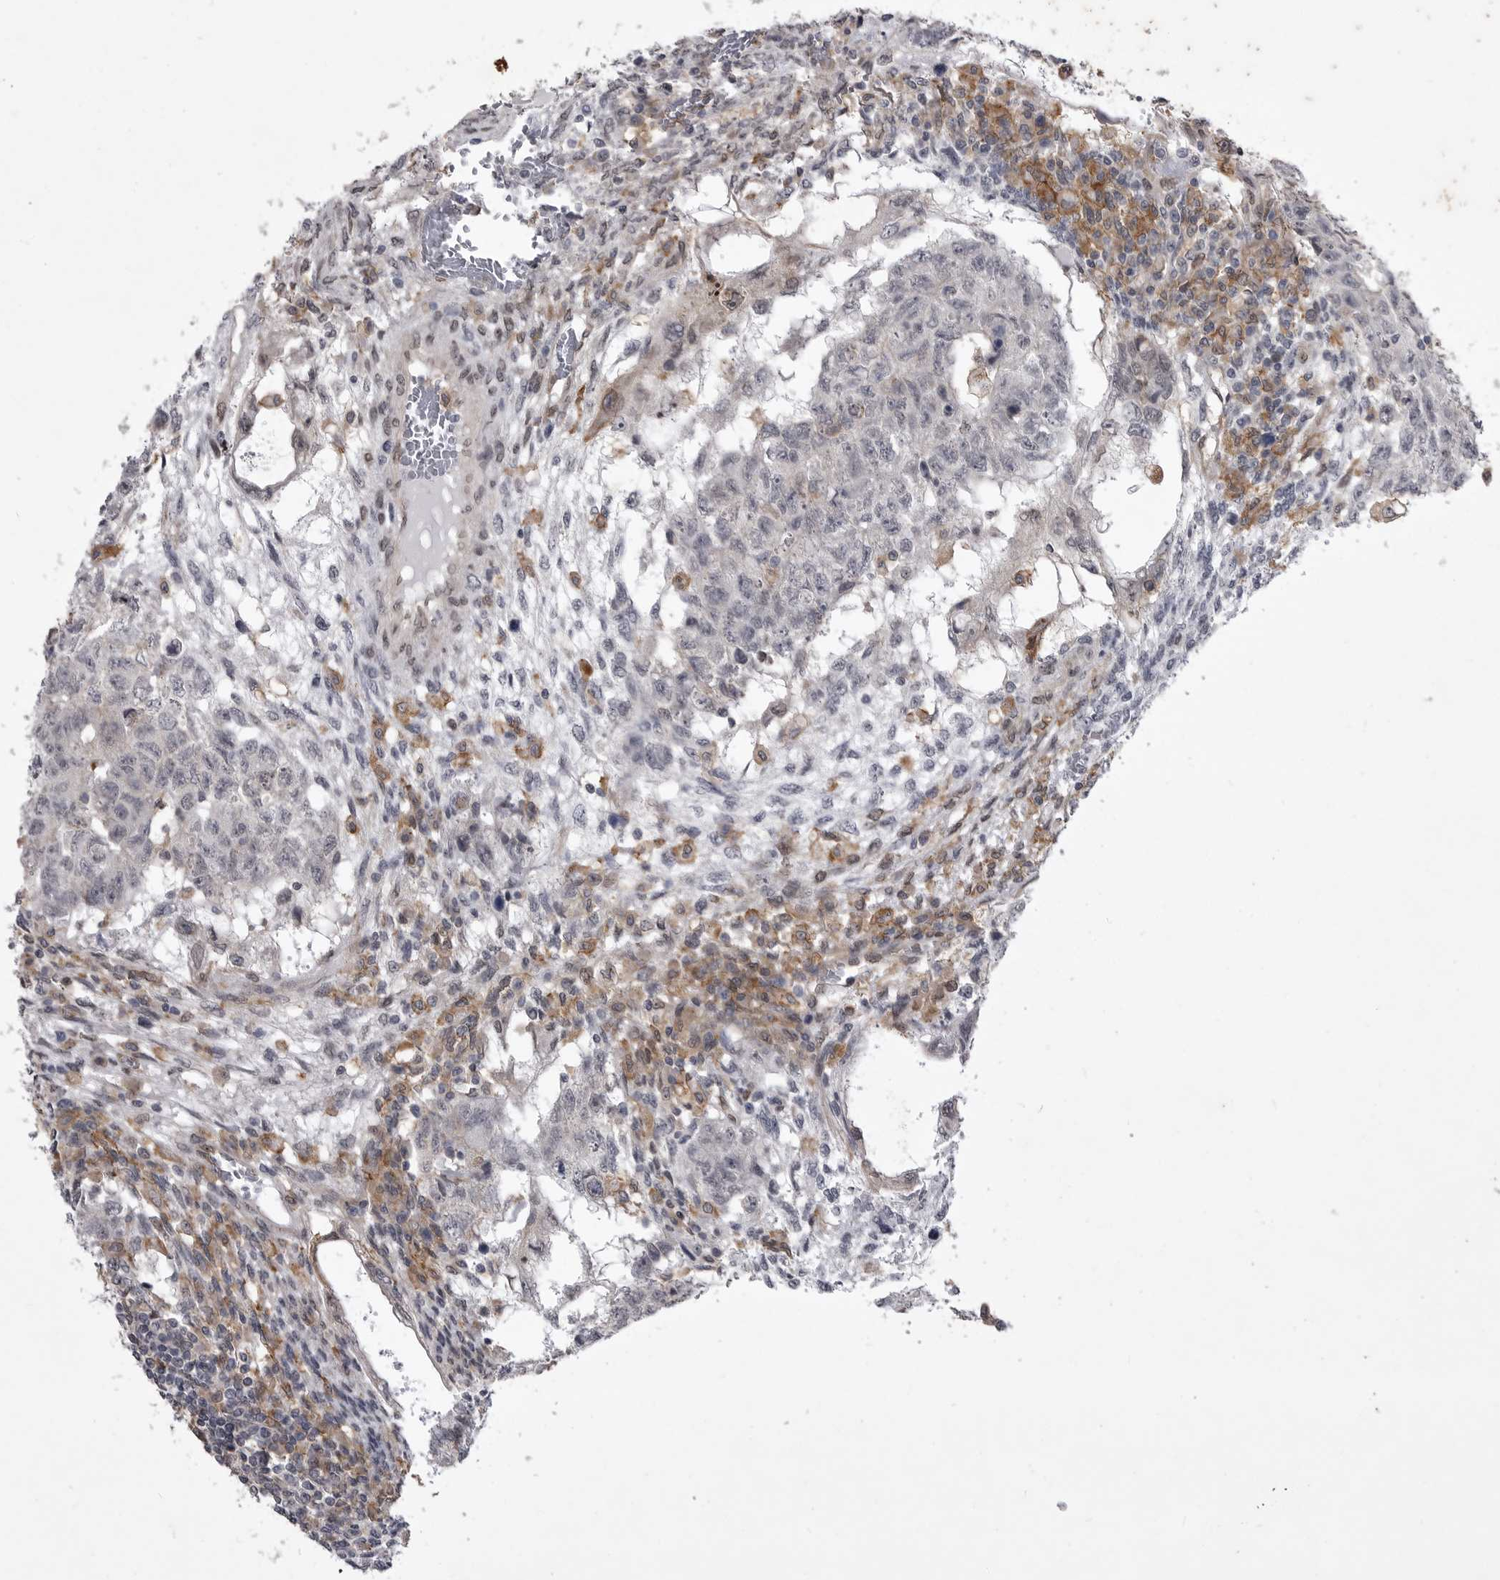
{"staining": {"intensity": "negative", "quantity": "none", "location": "none"}, "tissue": "testis cancer", "cell_type": "Tumor cells", "image_type": "cancer", "snomed": [{"axis": "morphology", "description": "Normal tissue, NOS"}, {"axis": "morphology", "description": "Carcinoma, Embryonal, NOS"}, {"axis": "topography", "description": "Testis"}], "caption": "Immunohistochemistry (IHC) micrograph of human embryonal carcinoma (testis) stained for a protein (brown), which reveals no positivity in tumor cells.", "gene": "ABL1", "patient": {"sex": "male", "age": 36}}